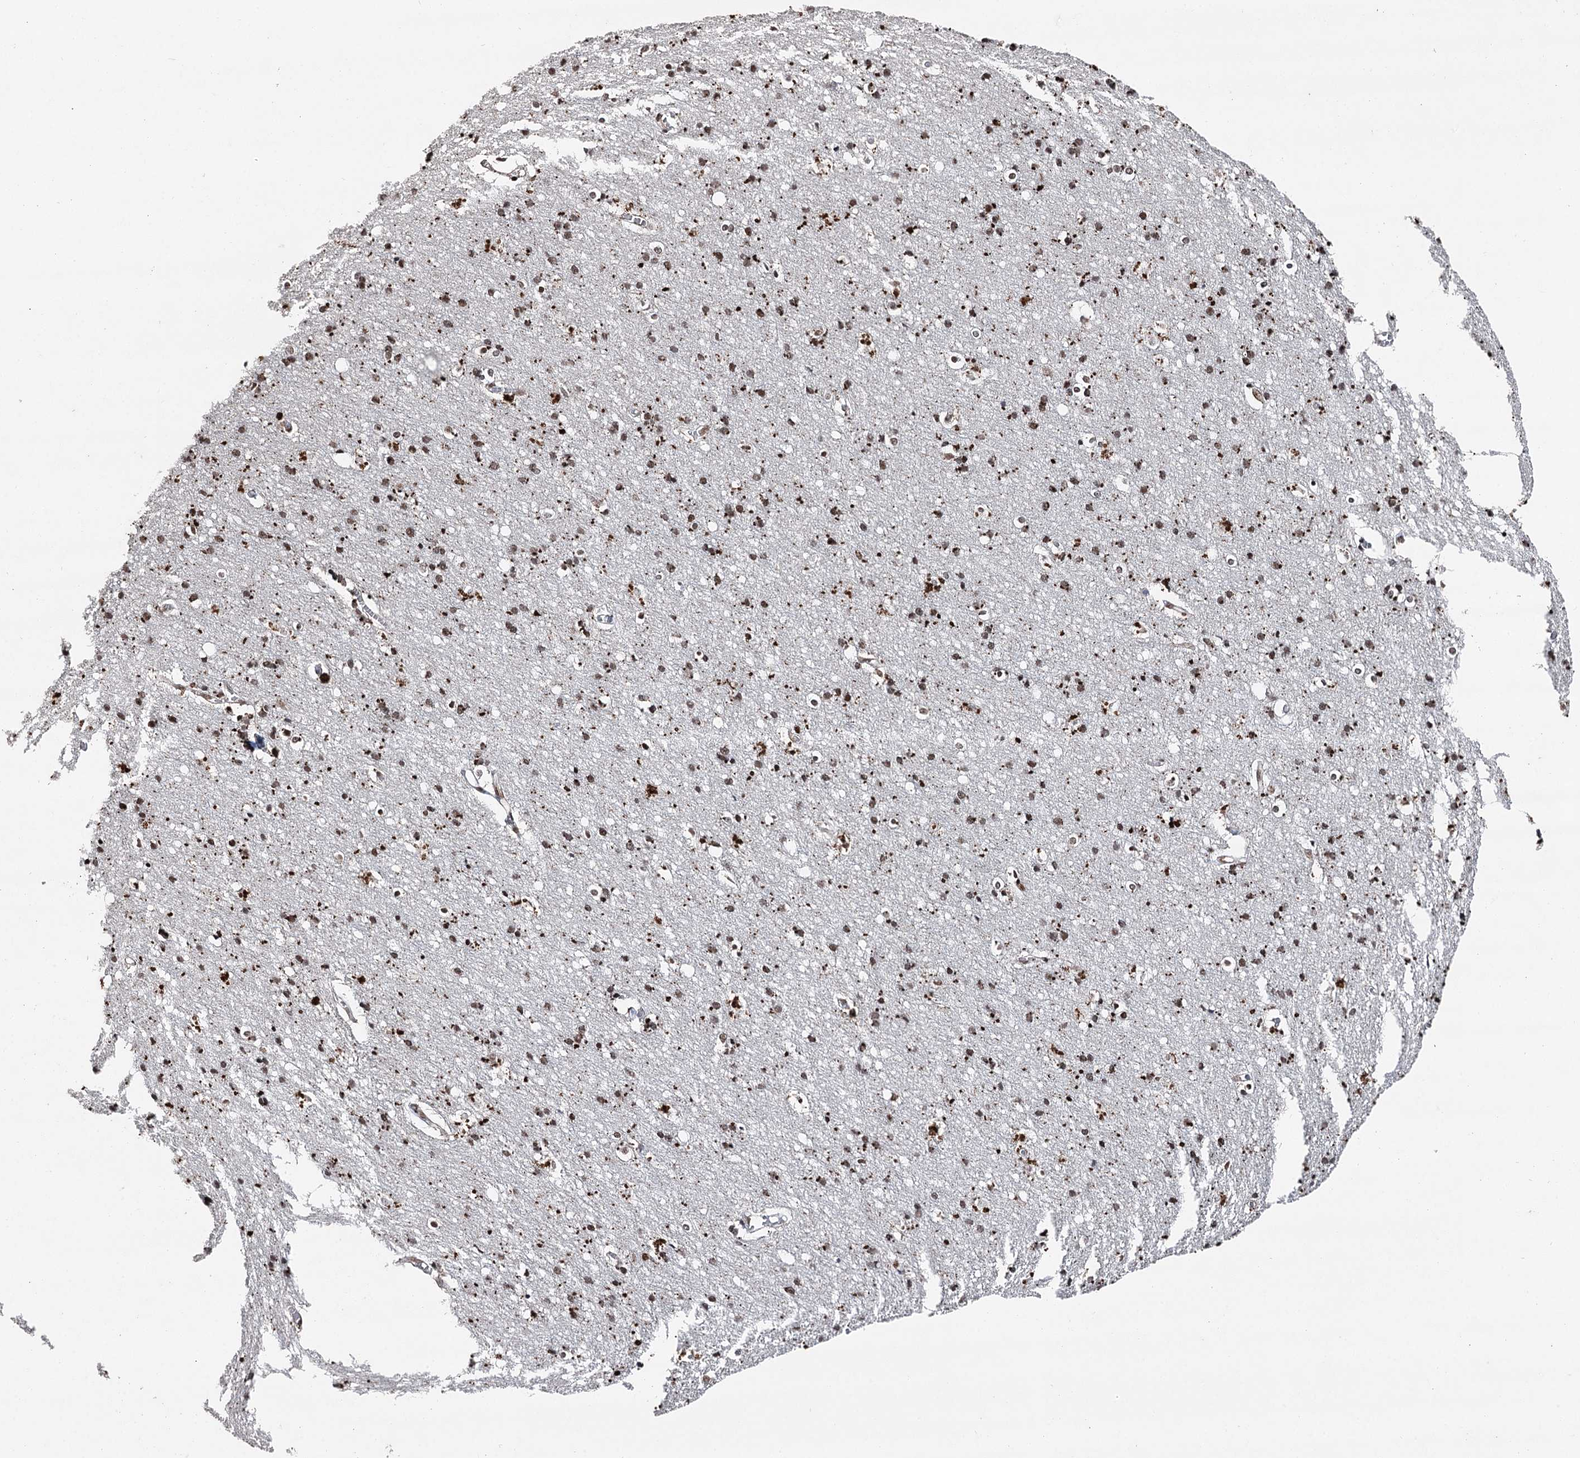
{"staining": {"intensity": "strong", "quantity": "25%-75%", "location": "cytoplasmic/membranous,nuclear"}, "tissue": "cerebral cortex", "cell_type": "Endothelial cells", "image_type": "normal", "snomed": [{"axis": "morphology", "description": "Normal tissue, NOS"}, {"axis": "topography", "description": "Cerebral cortex"}], "caption": "Protein analysis of normal cerebral cortex exhibits strong cytoplasmic/membranous,nuclear staining in about 25%-75% of endothelial cells. (brown staining indicates protein expression, while blue staining denotes nuclei).", "gene": "PDCD4", "patient": {"sex": "male", "age": 54}}